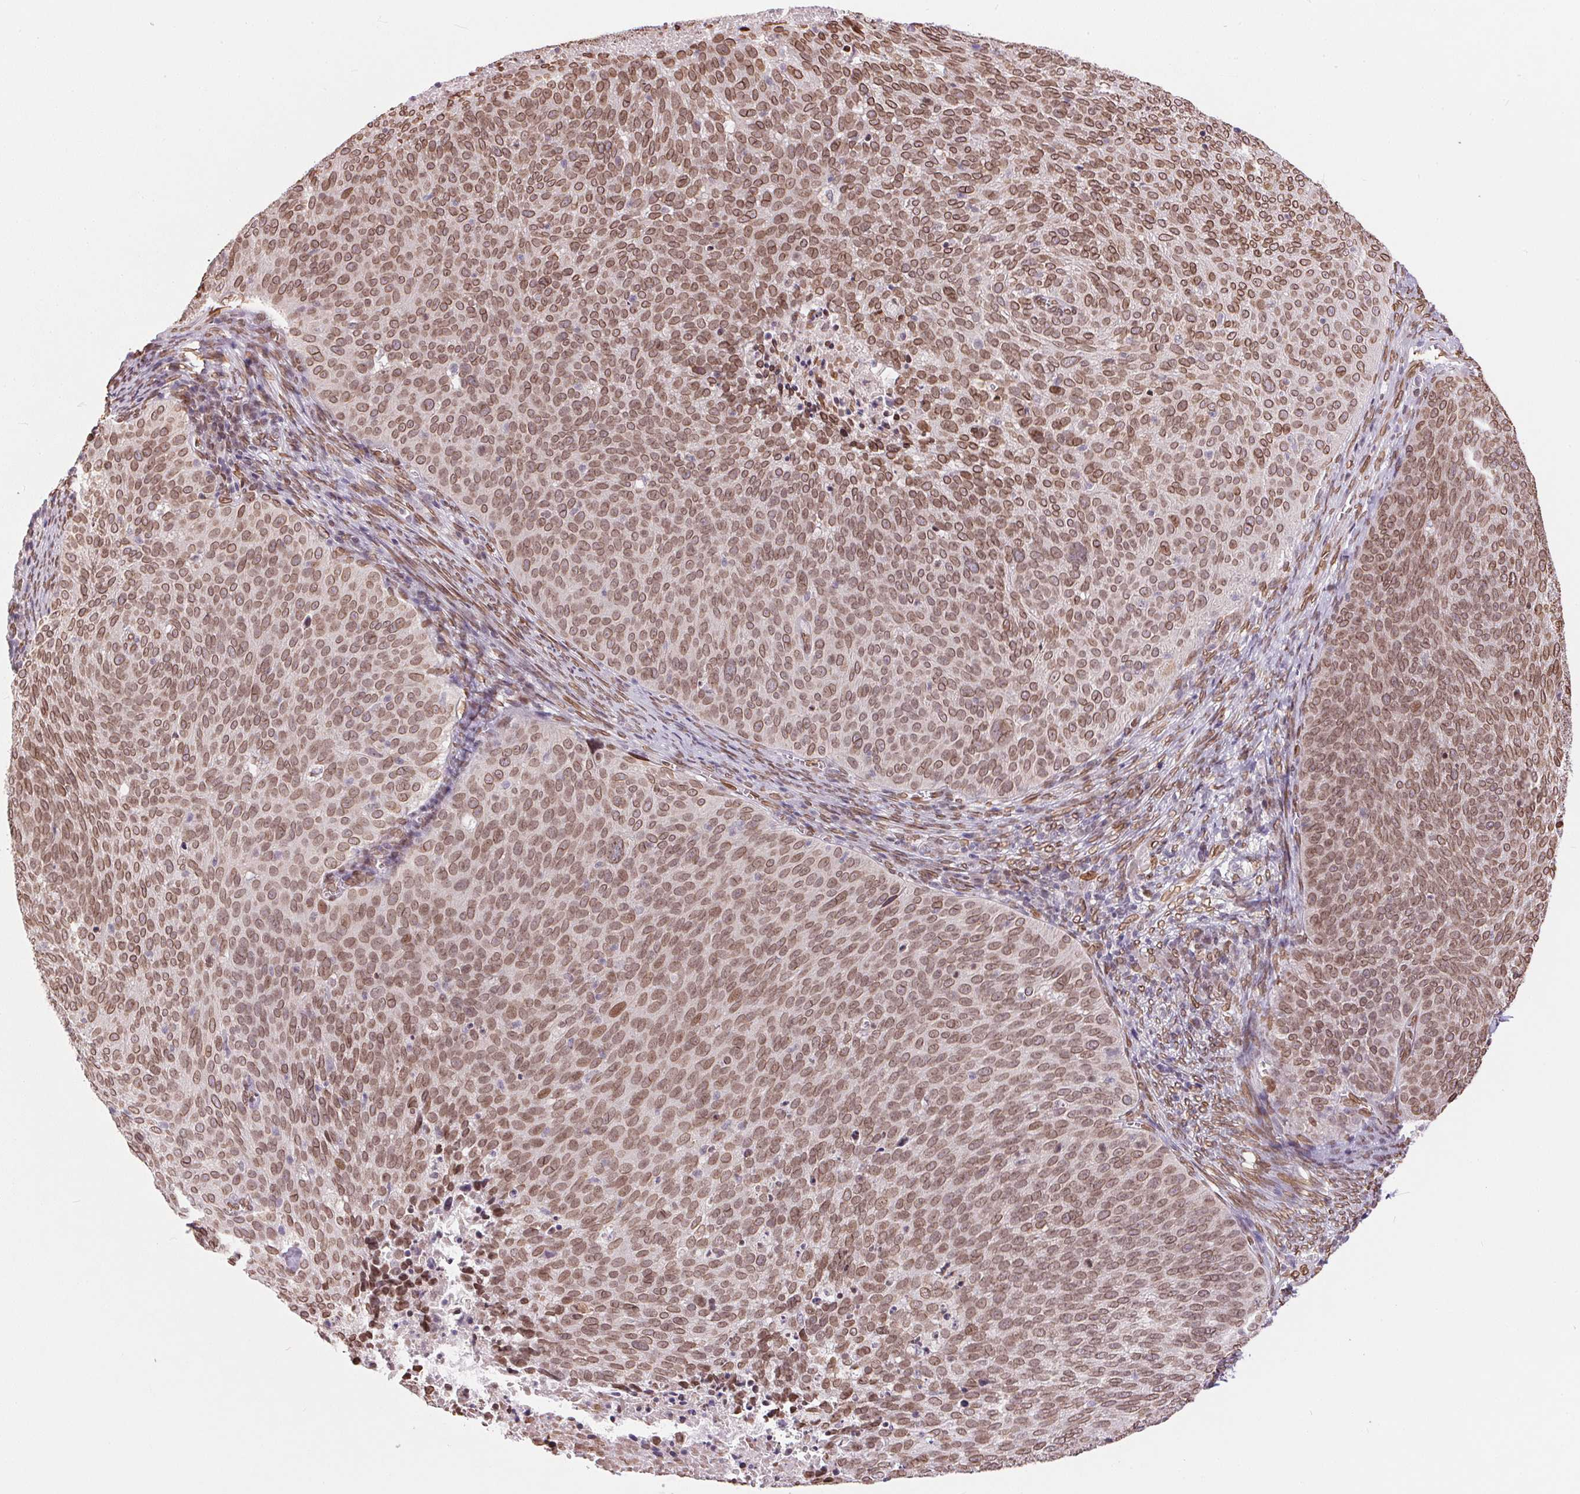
{"staining": {"intensity": "moderate", "quantity": ">75%", "location": "cytoplasmic/membranous,nuclear"}, "tissue": "cervical cancer", "cell_type": "Tumor cells", "image_type": "cancer", "snomed": [{"axis": "morphology", "description": "Squamous cell carcinoma, NOS"}, {"axis": "topography", "description": "Cervix"}], "caption": "Immunohistochemistry (IHC) photomicrograph of cervical squamous cell carcinoma stained for a protein (brown), which demonstrates medium levels of moderate cytoplasmic/membranous and nuclear expression in about >75% of tumor cells.", "gene": "TMEM175", "patient": {"sex": "female", "age": 39}}